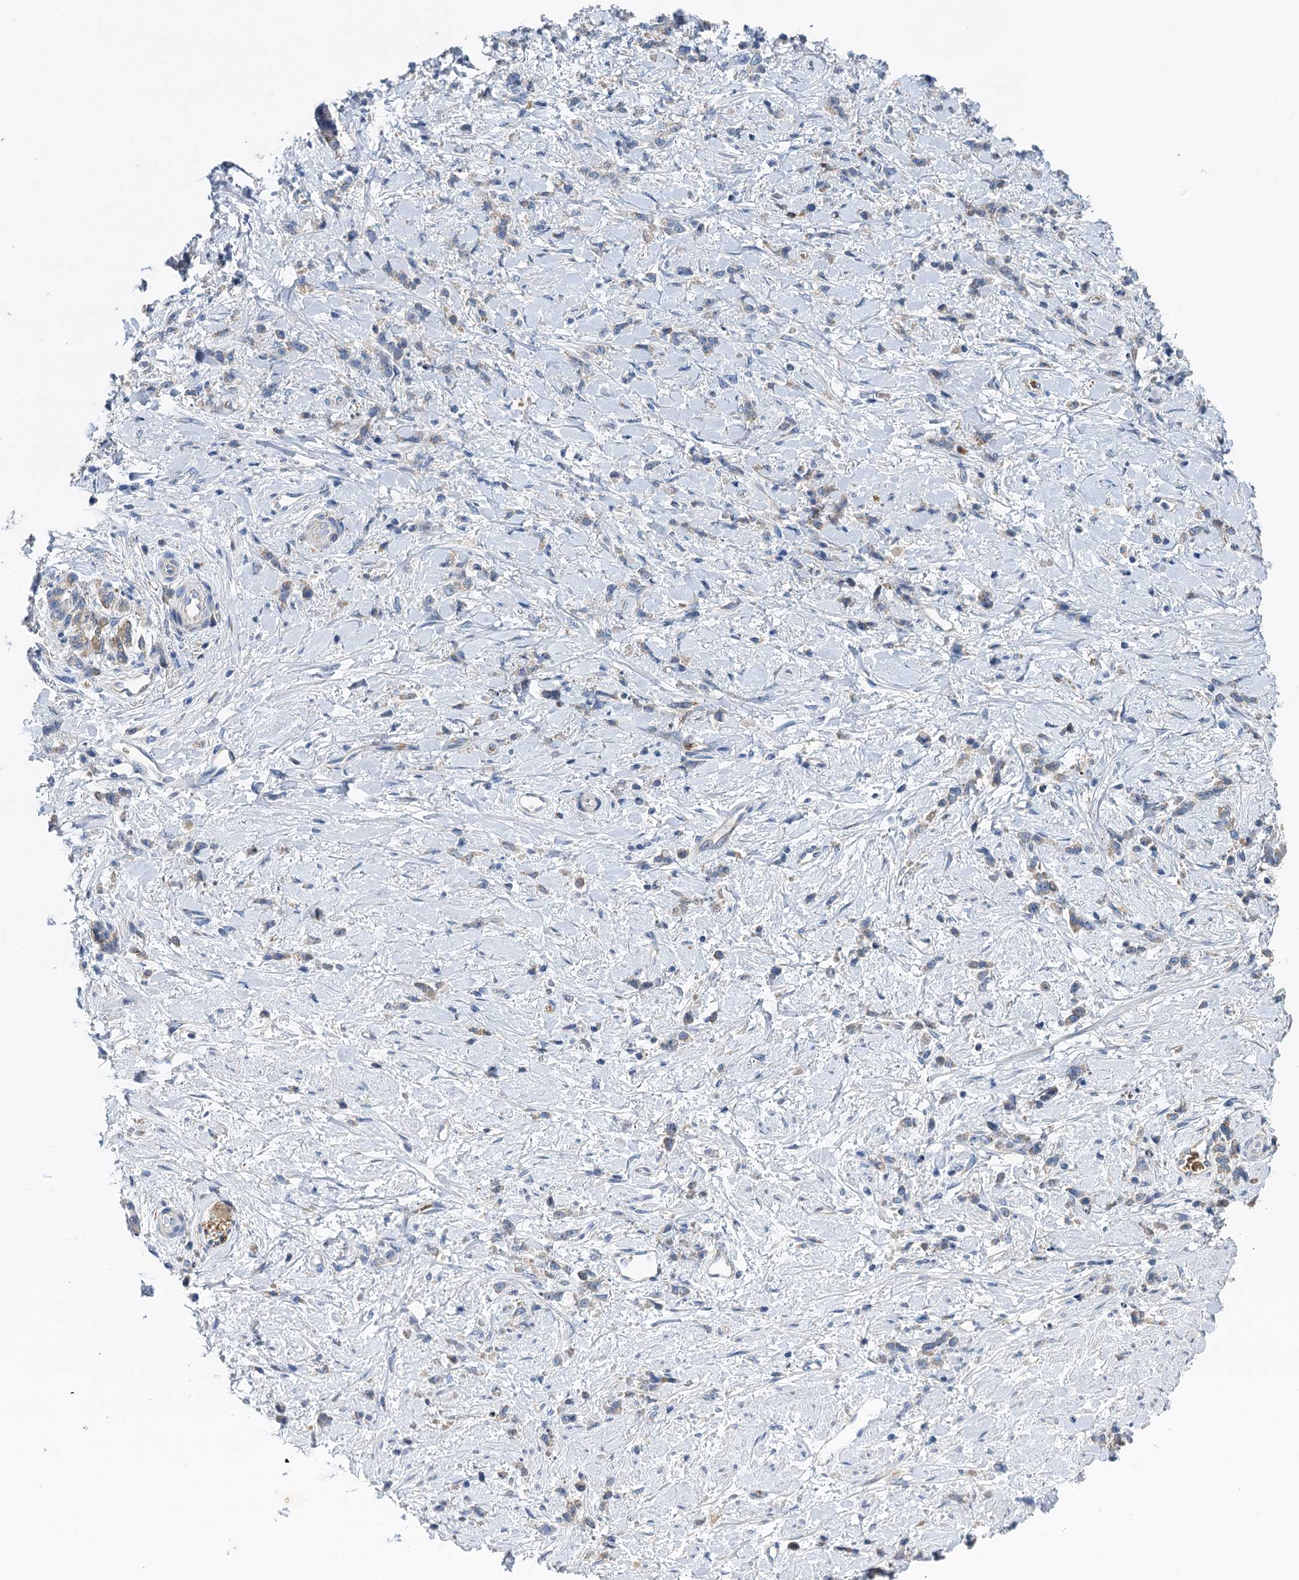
{"staining": {"intensity": "weak", "quantity": "<25%", "location": "cytoplasmic/membranous"}, "tissue": "stomach cancer", "cell_type": "Tumor cells", "image_type": "cancer", "snomed": [{"axis": "morphology", "description": "Adenocarcinoma, NOS"}, {"axis": "topography", "description": "Stomach"}], "caption": "Immunohistochemistry photomicrograph of stomach adenocarcinoma stained for a protein (brown), which demonstrates no staining in tumor cells.", "gene": "BCS1L", "patient": {"sex": "female", "age": 60}}